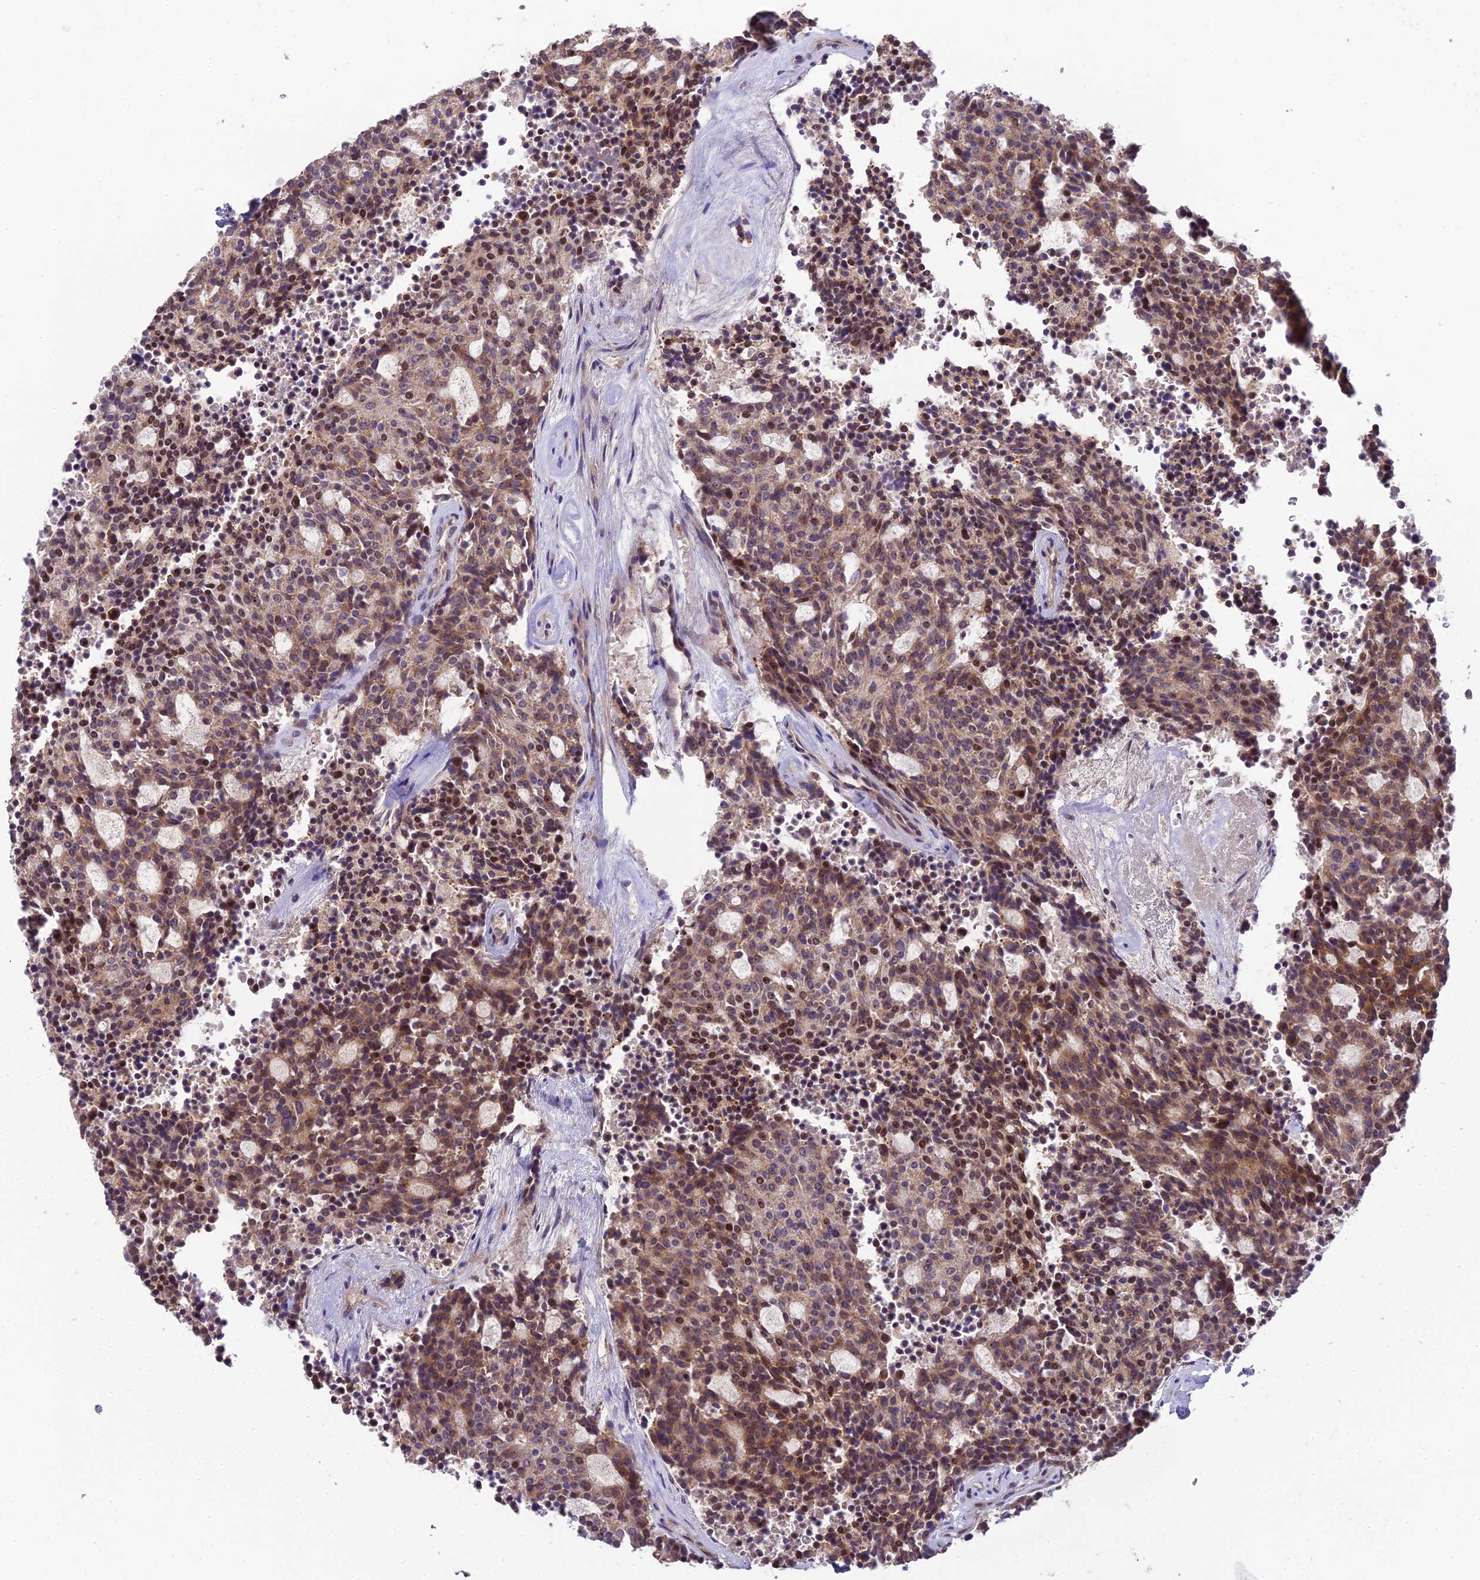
{"staining": {"intensity": "moderate", "quantity": ">75%", "location": "cytoplasmic/membranous,nuclear"}, "tissue": "carcinoid", "cell_type": "Tumor cells", "image_type": "cancer", "snomed": [{"axis": "morphology", "description": "Carcinoid, malignant, NOS"}, {"axis": "topography", "description": "Pancreas"}], "caption": "Moderate cytoplasmic/membranous and nuclear staining is identified in about >75% of tumor cells in carcinoid. Ihc stains the protein of interest in brown and the nuclei are stained blue.", "gene": "ZNF333", "patient": {"sex": "female", "age": 54}}